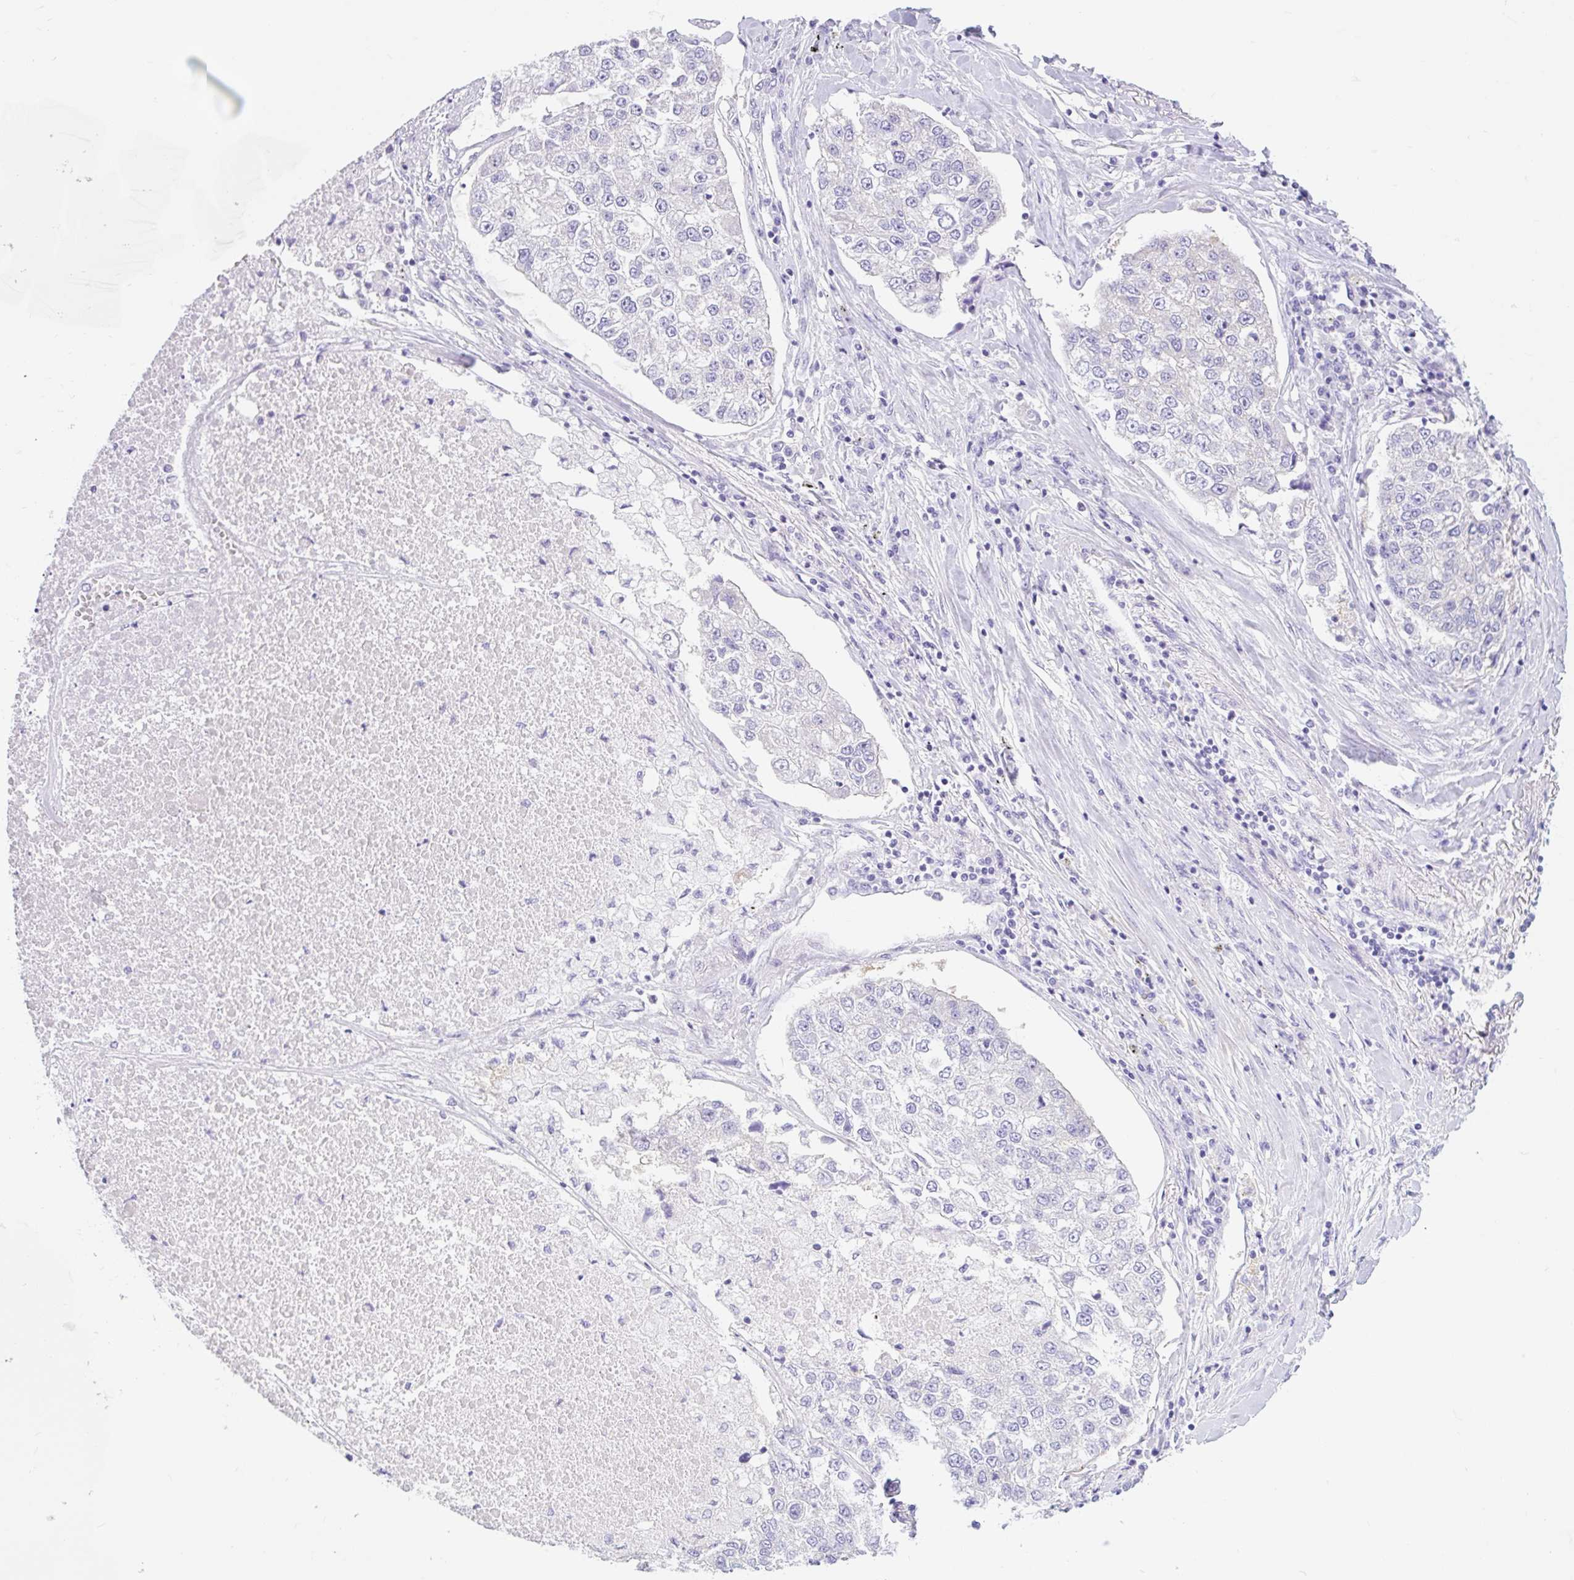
{"staining": {"intensity": "negative", "quantity": "none", "location": "none"}, "tissue": "lung cancer", "cell_type": "Tumor cells", "image_type": "cancer", "snomed": [{"axis": "morphology", "description": "Adenocarcinoma, NOS"}, {"axis": "topography", "description": "Lung"}], "caption": "Immunohistochemistry image of neoplastic tissue: human lung adenocarcinoma stained with DAB (3,3'-diaminobenzidine) shows no significant protein positivity in tumor cells.", "gene": "SLC28A1", "patient": {"sex": "male", "age": 49}}